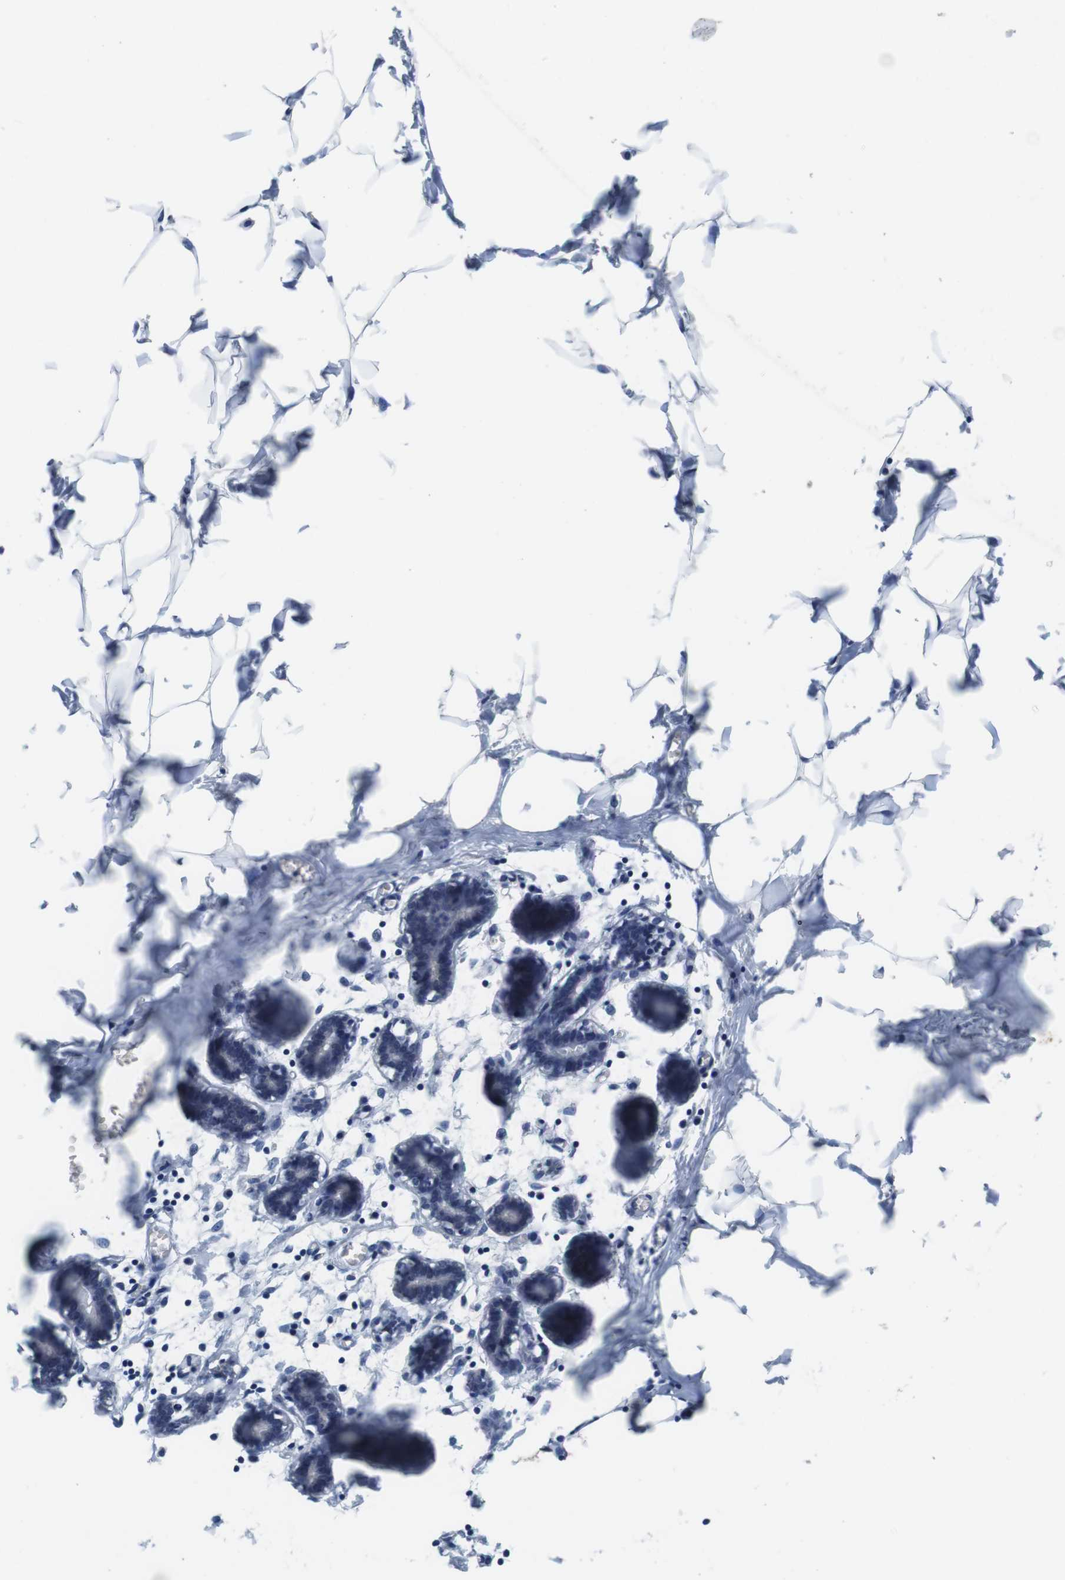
{"staining": {"intensity": "negative", "quantity": "none", "location": "none"}, "tissue": "breast", "cell_type": "Adipocytes", "image_type": "normal", "snomed": [{"axis": "morphology", "description": "Normal tissue, NOS"}, {"axis": "topography", "description": "Breast"}], "caption": "Adipocytes are negative for brown protein staining in benign breast.", "gene": "FADD", "patient": {"sex": "female", "age": 27}}